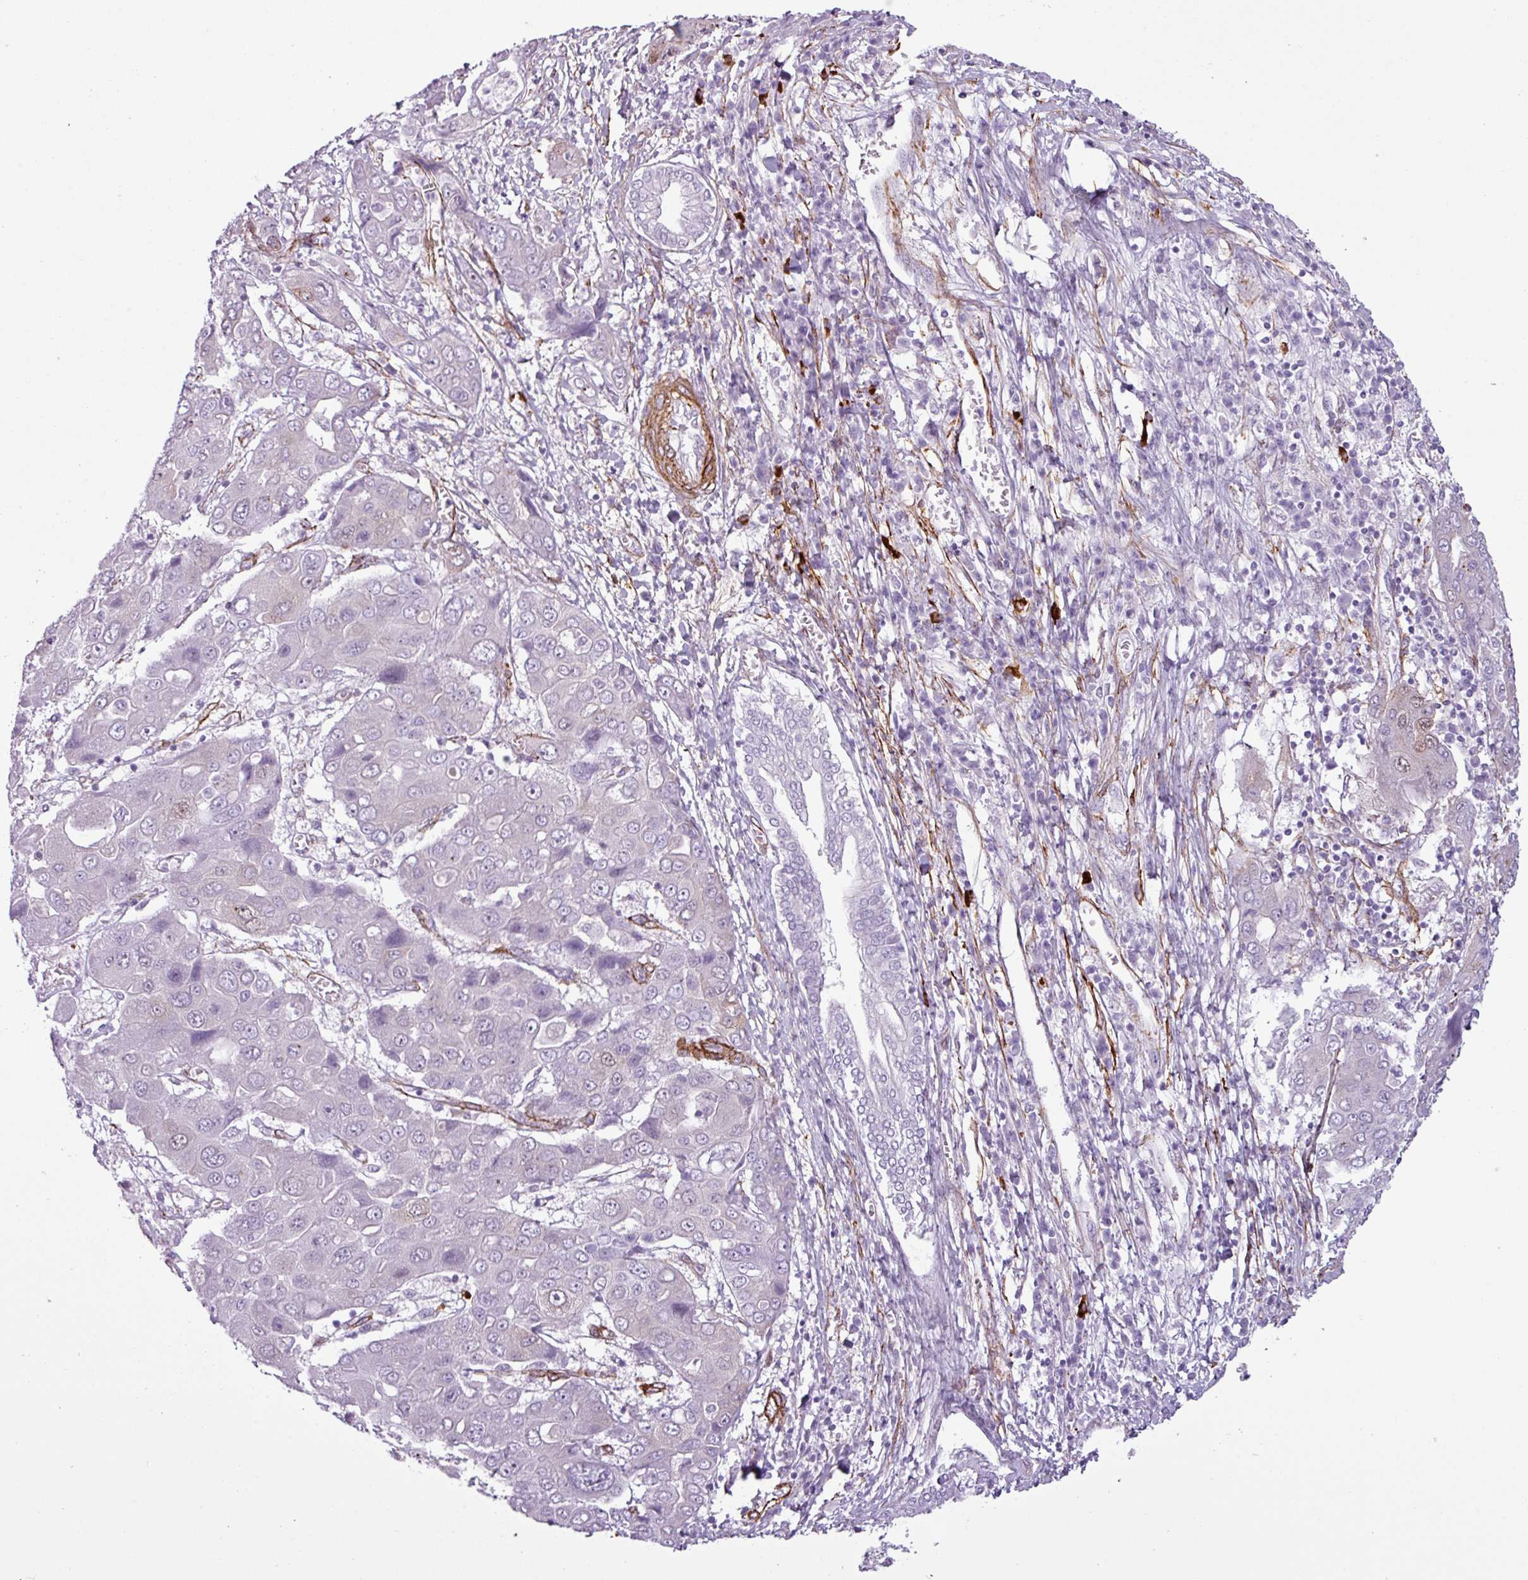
{"staining": {"intensity": "negative", "quantity": "none", "location": "none"}, "tissue": "liver cancer", "cell_type": "Tumor cells", "image_type": "cancer", "snomed": [{"axis": "morphology", "description": "Cholangiocarcinoma"}, {"axis": "topography", "description": "Liver"}], "caption": "An image of human liver cancer (cholangiocarcinoma) is negative for staining in tumor cells.", "gene": "ATP10A", "patient": {"sex": "male", "age": 67}}